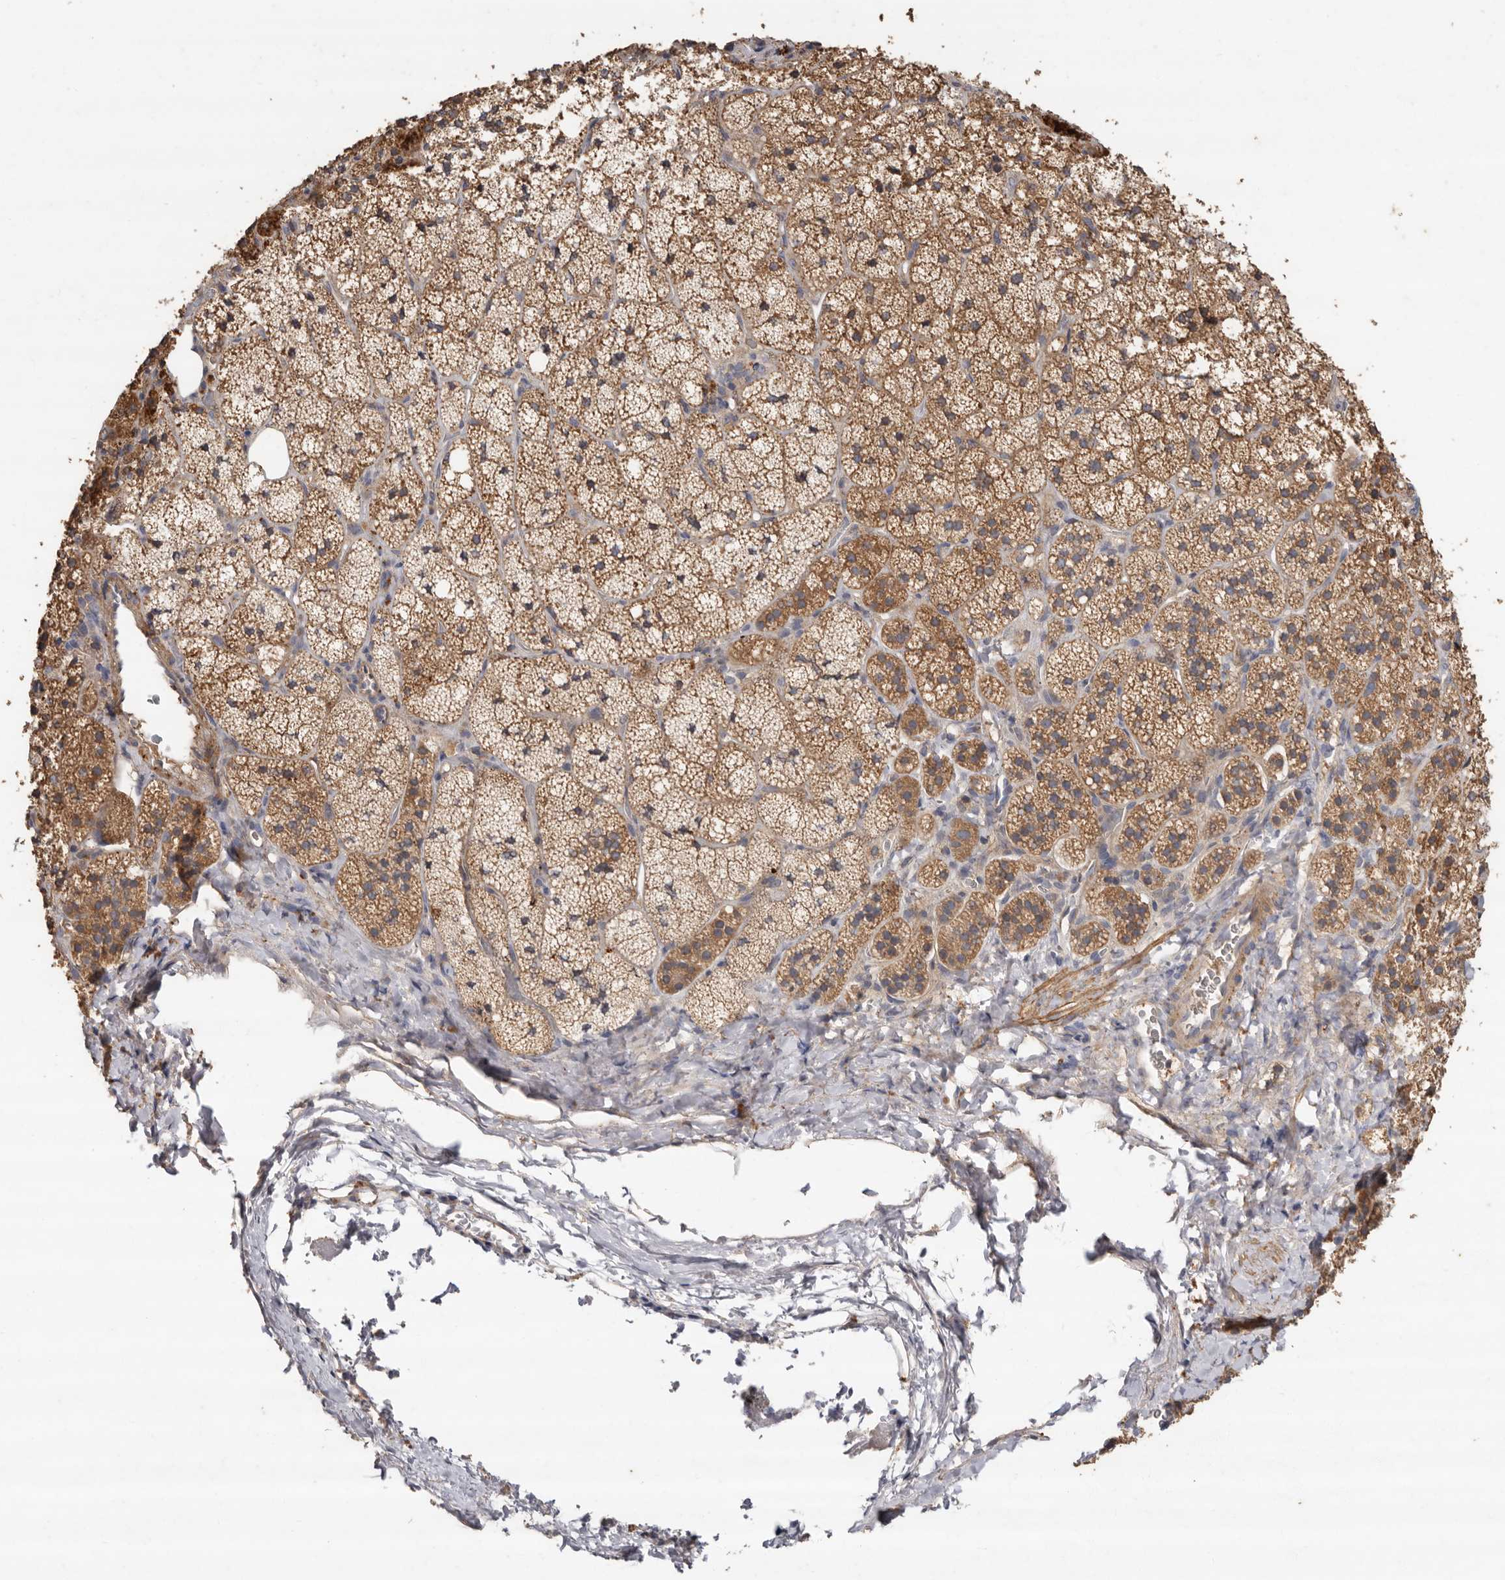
{"staining": {"intensity": "moderate", "quantity": ">75%", "location": "cytoplasmic/membranous"}, "tissue": "adrenal gland", "cell_type": "Glandular cells", "image_type": "normal", "snomed": [{"axis": "morphology", "description": "Normal tissue, NOS"}, {"axis": "topography", "description": "Adrenal gland"}], "caption": "Immunohistochemistry (IHC) staining of unremarkable adrenal gland, which shows medium levels of moderate cytoplasmic/membranous expression in about >75% of glandular cells indicating moderate cytoplasmic/membranous protein positivity. The staining was performed using DAB (brown) for protein detection and nuclei were counterstained in hematoxylin (blue).", "gene": "RWDD1", "patient": {"sex": "female", "age": 44}}